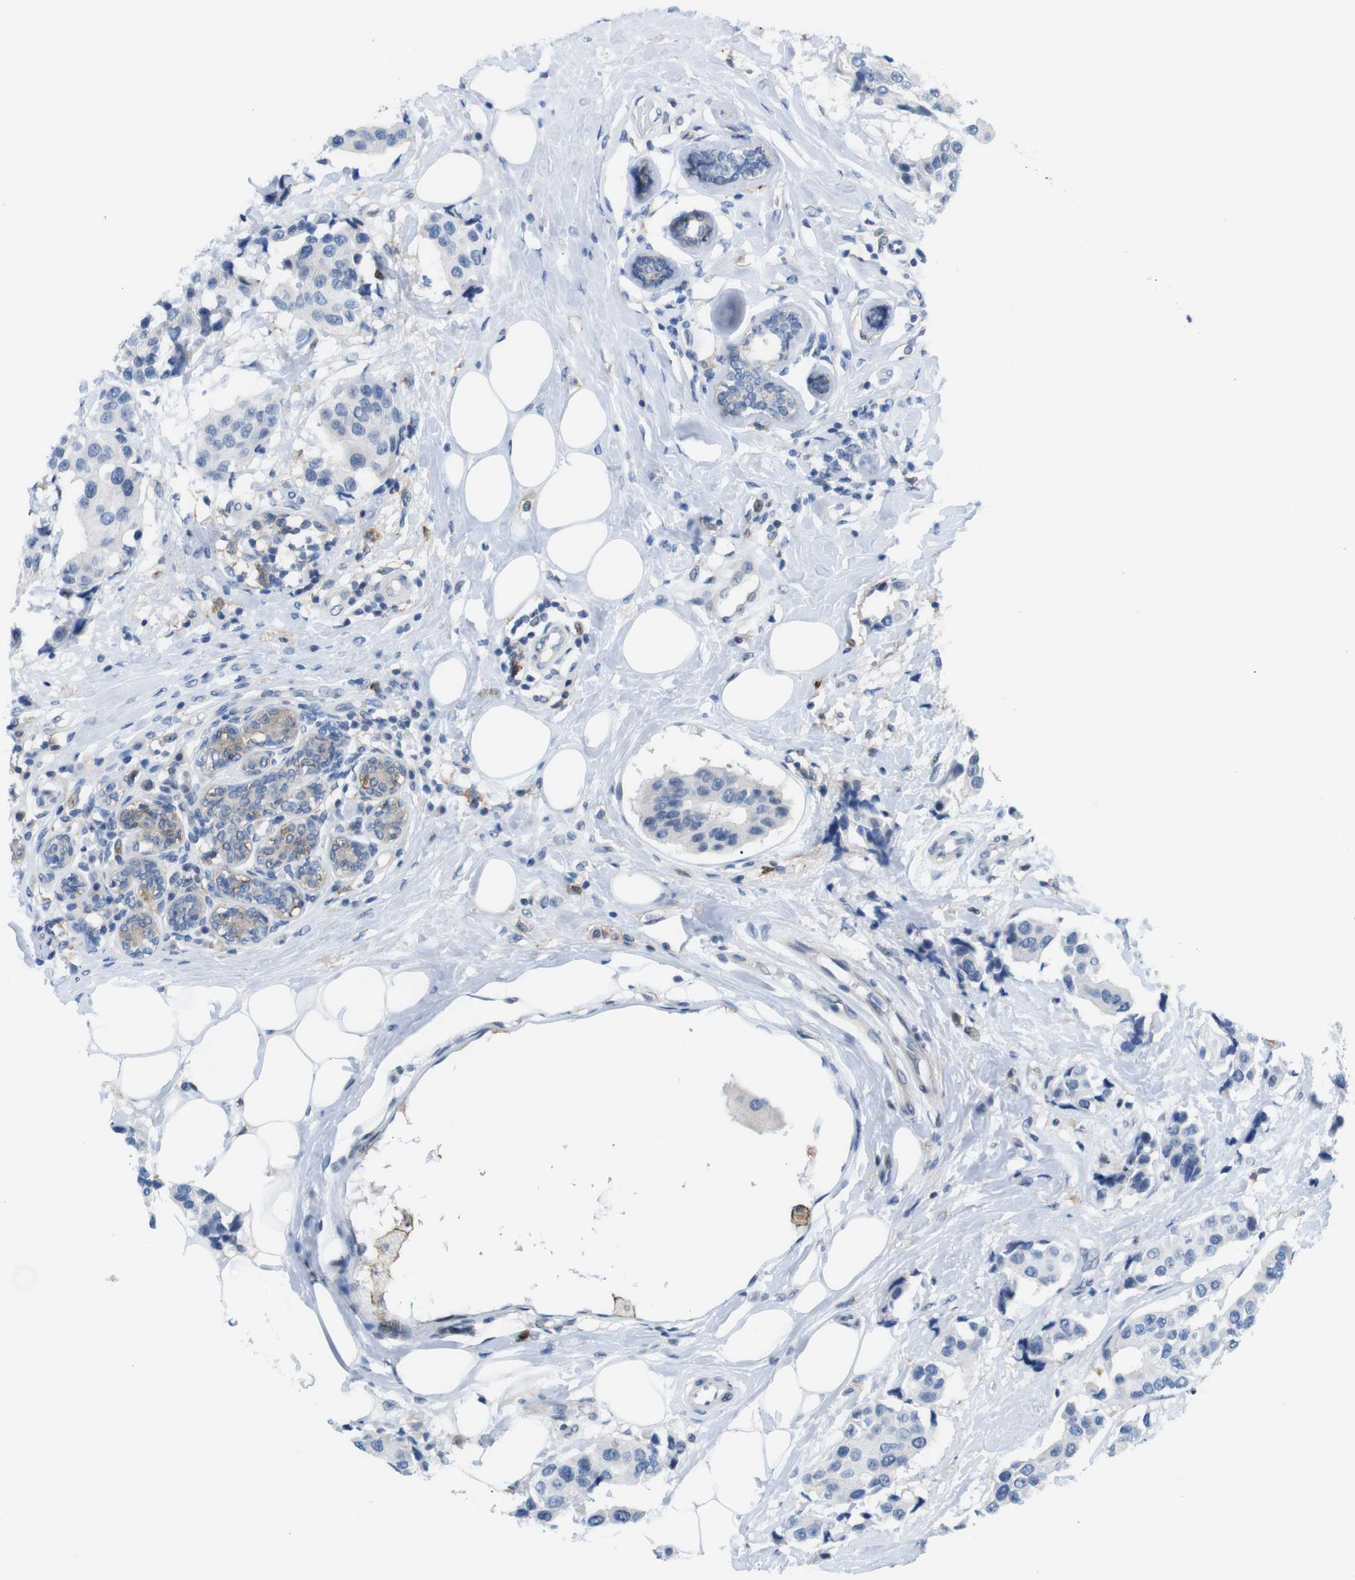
{"staining": {"intensity": "negative", "quantity": "none", "location": "none"}, "tissue": "breast cancer", "cell_type": "Tumor cells", "image_type": "cancer", "snomed": [{"axis": "morphology", "description": "Normal tissue, NOS"}, {"axis": "morphology", "description": "Duct carcinoma"}, {"axis": "topography", "description": "Breast"}], "caption": "IHC of breast cancer (invasive ductal carcinoma) demonstrates no staining in tumor cells.", "gene": "CD300C", "patient": {"sex": "female", "age": 39}}